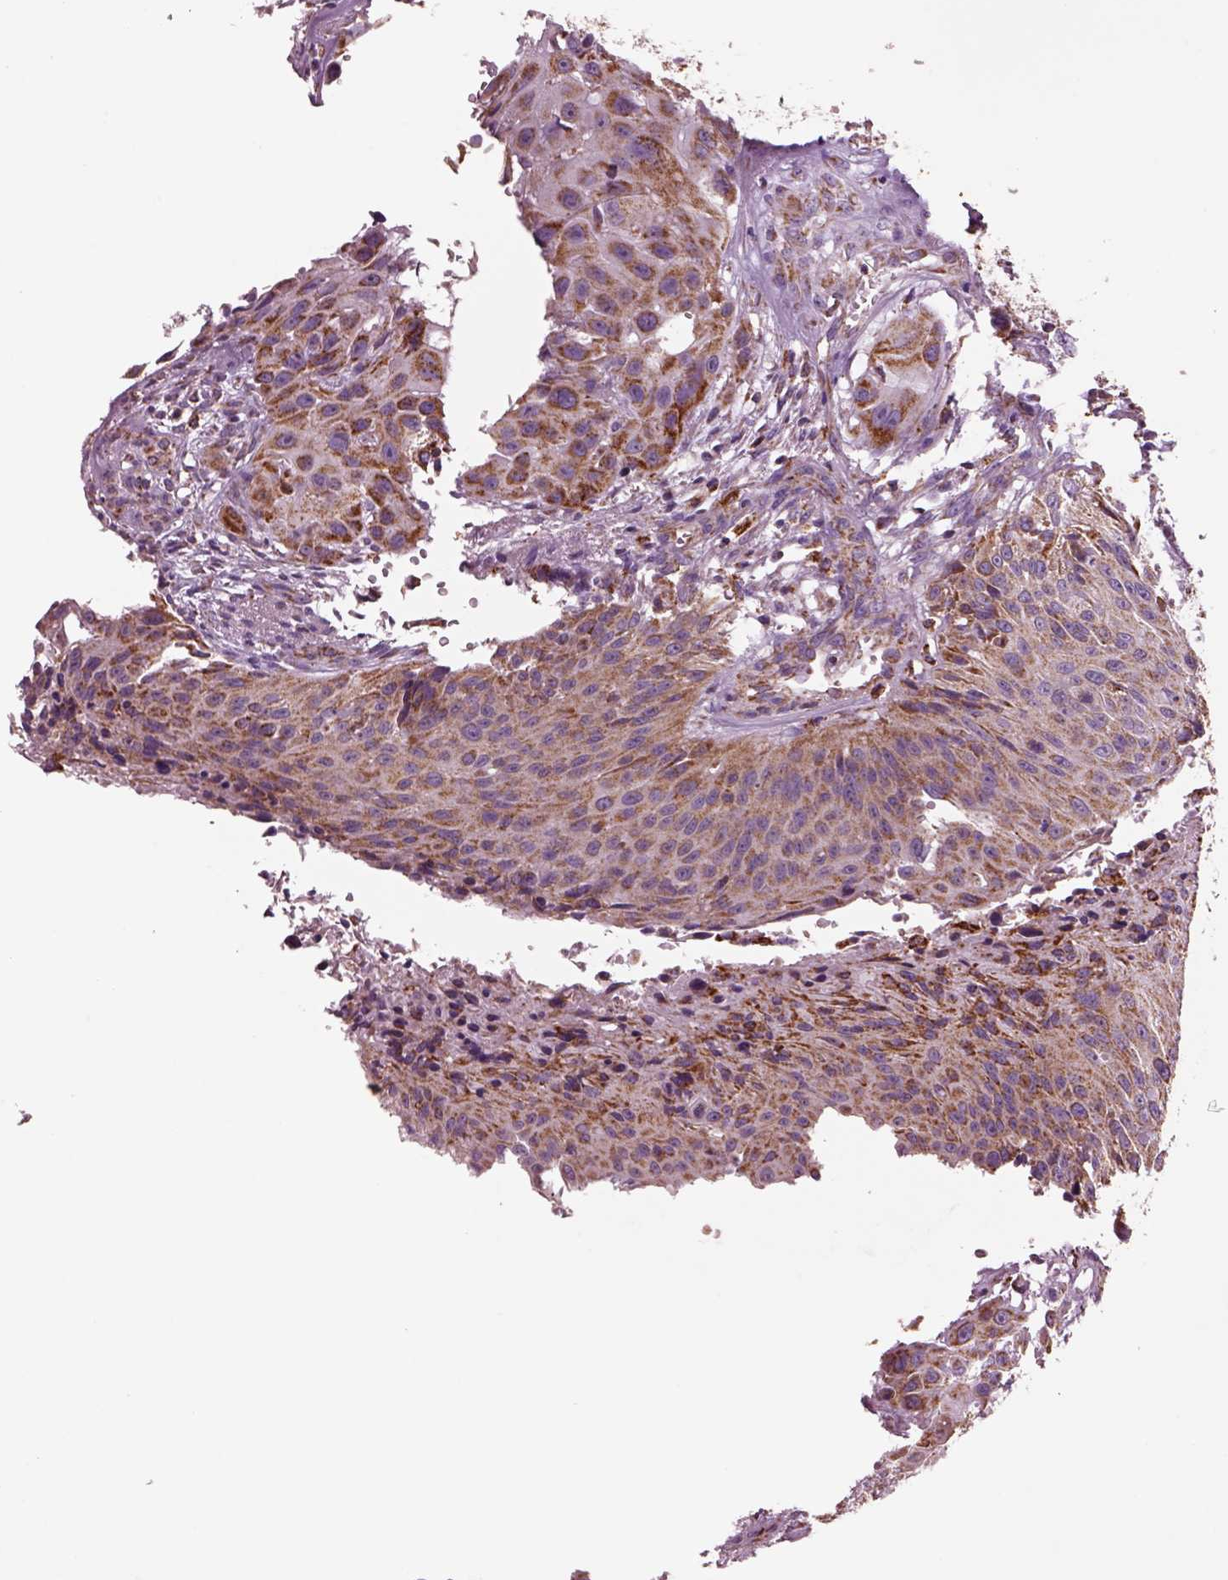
{"staining": {"intensity": "moderate", "quantity": ">75%", "location": "cytoplasmic/membranous"}, "tissue": "urothelial cancer", "cell_type": "Tumor cells", "image_type": "cancer", "snomed": [{"axis": "morphology", "description": "Urothelial carcinoma, NOS"}, {"axis": "topography", "description": "Urinary bladder"}], "caption": "High-power microscopy captured an immunohistochemistry photomicrograph of urothelial cancer, revealing moderate cytoplasmic/membranous expression in about >75% of tumor cells. The protein is shown in brown color, while the nuclei are stained blue.", "gene": "SLC25A24", "patient": {"sex": "male", "age": 55}}